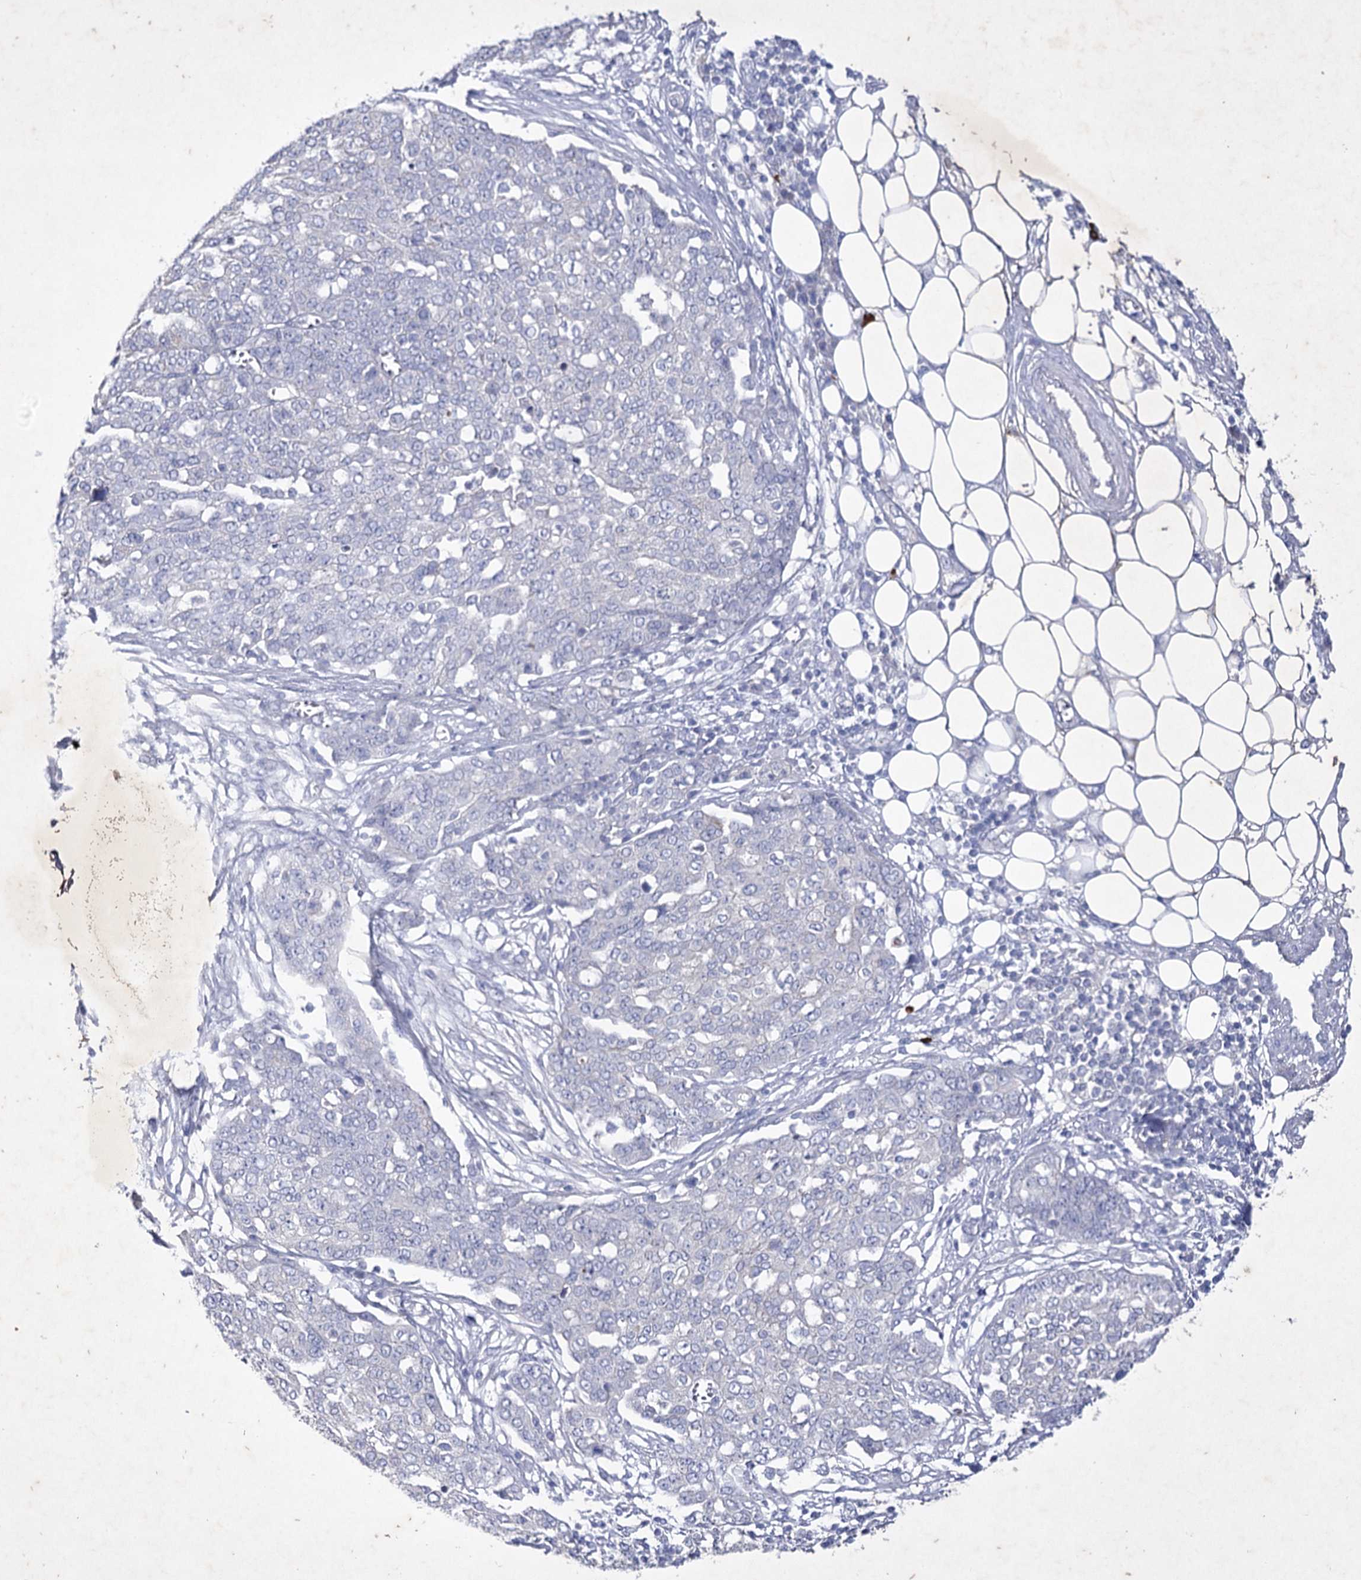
{"staining": {"intensity": "negative", "quantity": "none", "location": "none"}, "tissue": "ovarian cancer", "cell_type": "Tumor cells", "image_type": "cancer", "snomed": [{"axis": "morphology", "description": "Cystadenocarcinoma, serous, NOS"}, {"axis": "topography", "description": "Soft tissue"}, {"axis": "topography", "description": "Ovary"}], "caption": "This is an immunohistochemistry histopathology image of ovarian cancer. There is no expression in tumor cells.", "gene": "COX15", "patient": {"sex": "female", "age": 57}}